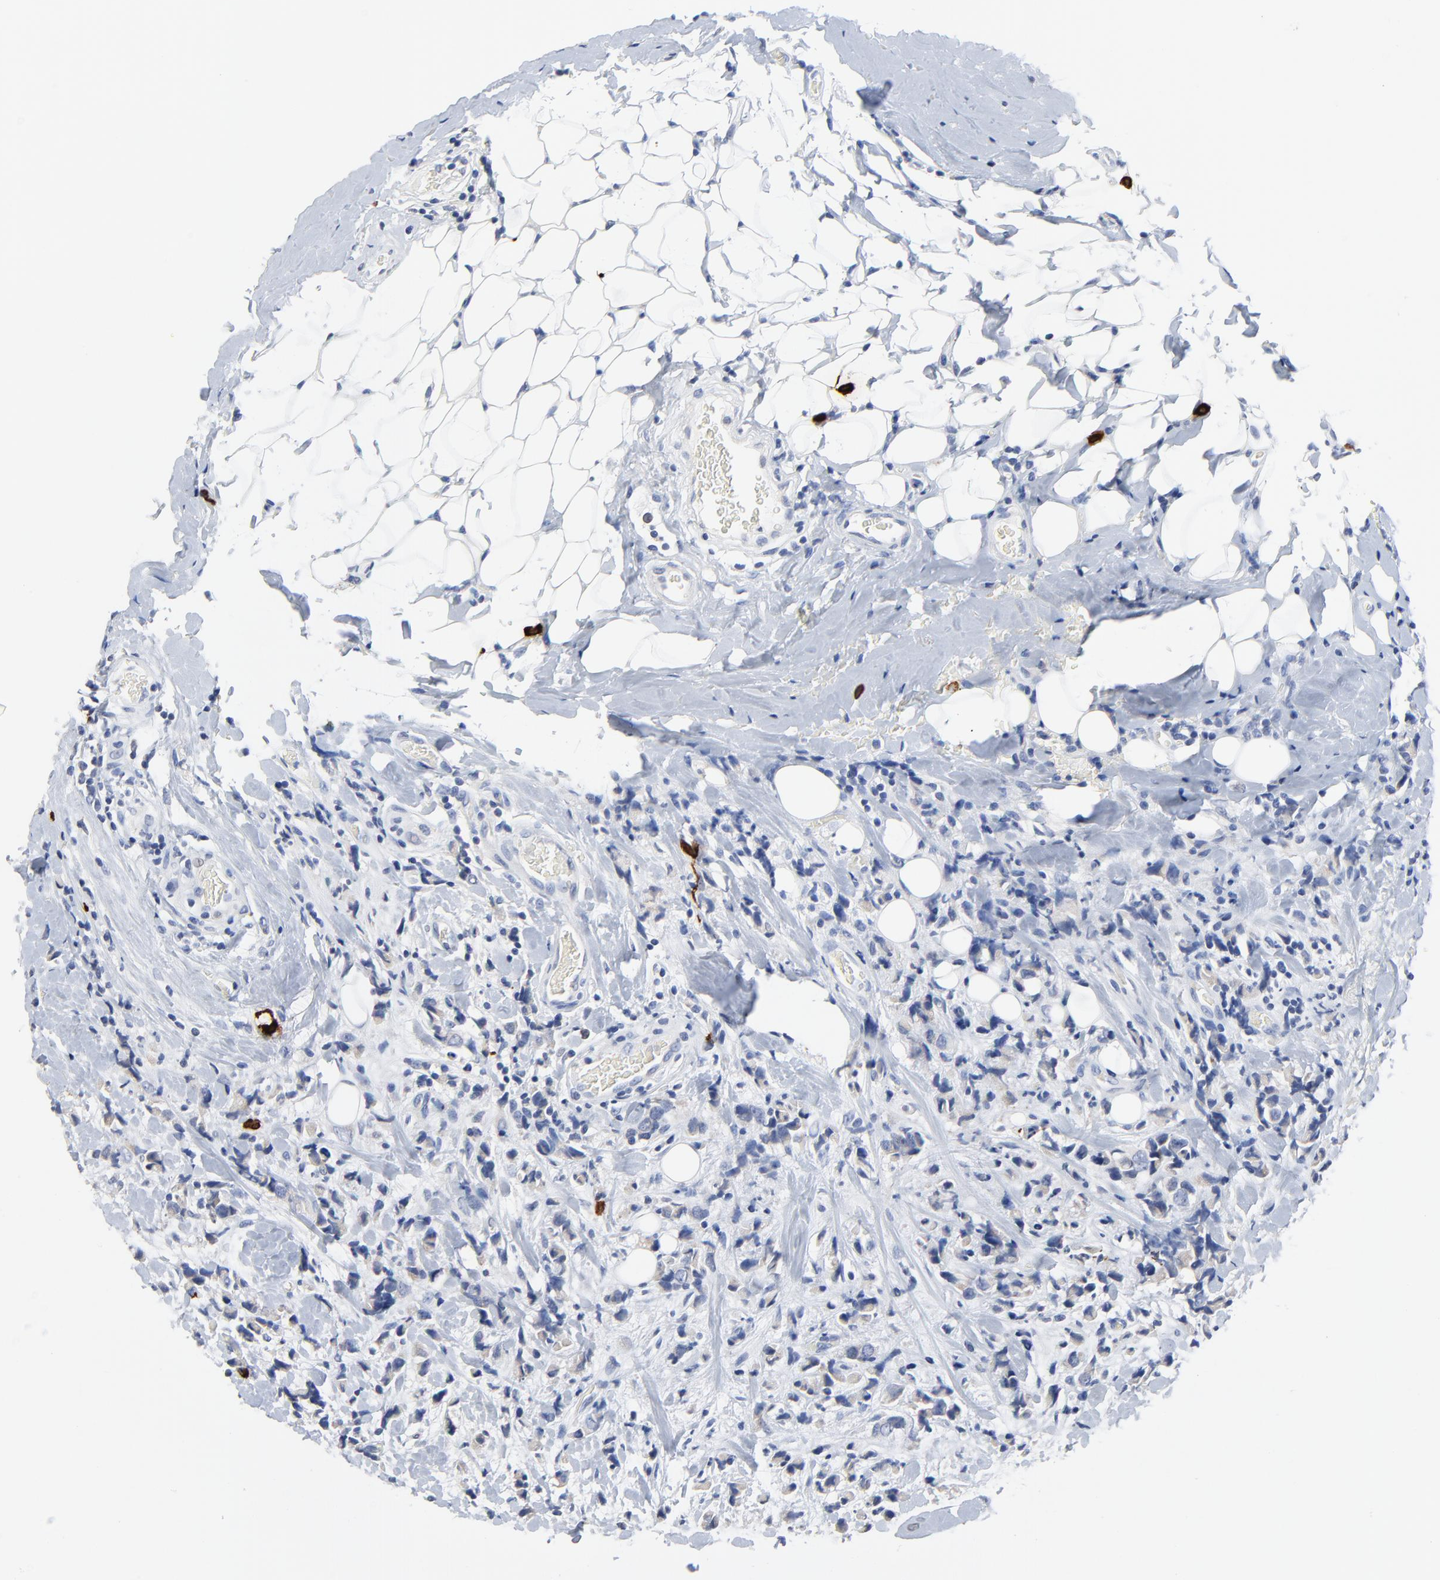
{"staining": {"intensity": "negative", "quantity": "none", "location": "none"}, "tissue": "breast cancer", "cell_type": "Tumor cells", "image_type": "cancer", "snomed": [{"axis": "morphology", "description": "Lobular carcinoma"}, {"axis": "topography", "description": "Breast"}], "caption": "The photomicrograph shows no significant staining in tumor cells of breast cancer (lobular carcinoma).", "gene": "FBXL5", "patient": {"sex": "female", "age": 57}}